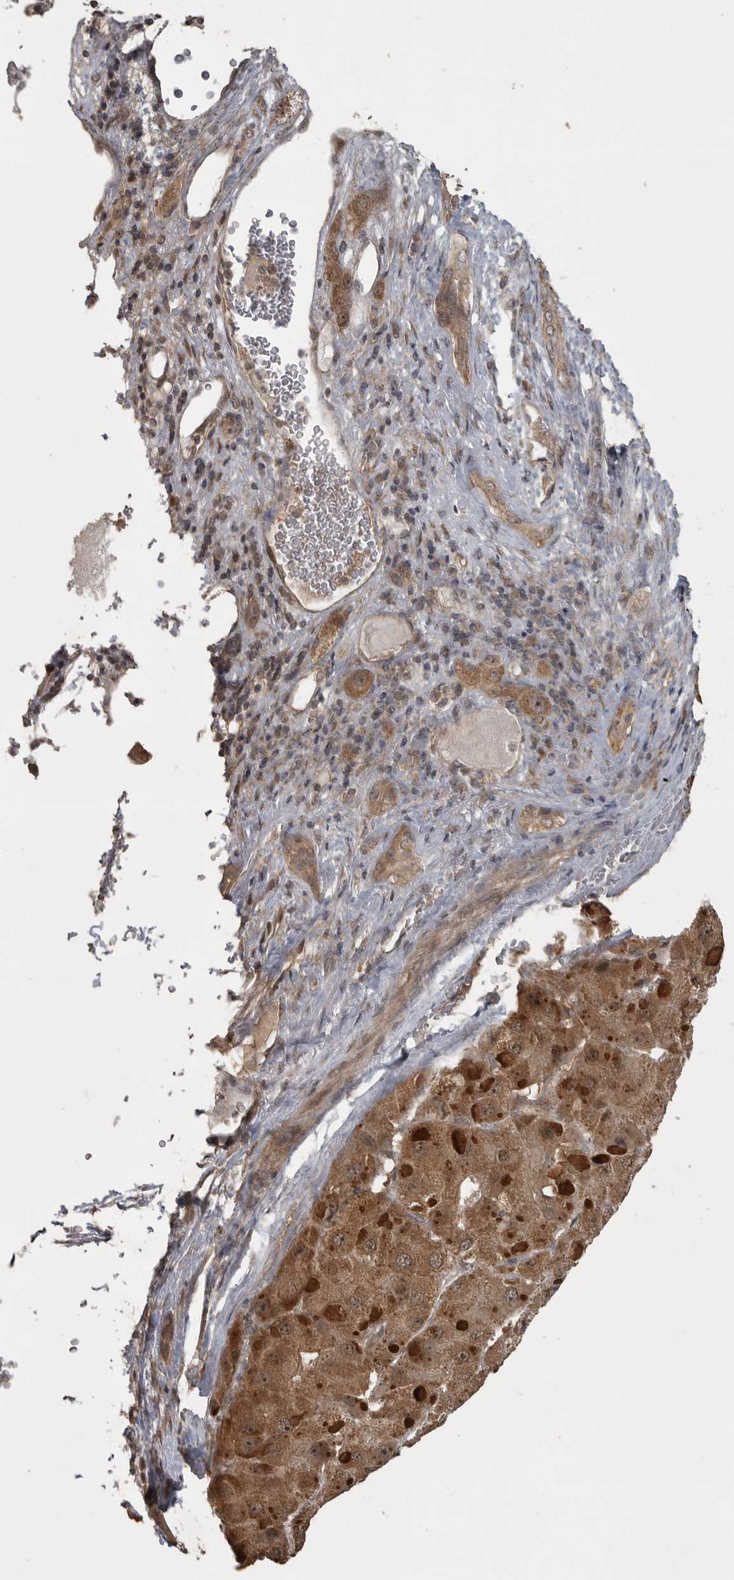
{"staining": {"intensity": "moderate", "quantity": ">75%", "location": "cytoplasmic/membranous"}, "tissue": "liver cancer", "cell_type": "Tumor cells", "image_type": "cancer", "snomed": [{"axis": "morphology", "description": "Carcinoma, Hepatocellular, NOS"}, {"axis": "topography", "description": "Liver"}], "caption": "Approximately >75% of tumor cells in human liver hepatocellular carcinoma reveal moderate cytoplasmic/membranous protein staining as visualized by brown immunohistochemical staining.", "gene": "LLGL1", "patient": {"sex": "female", "age": 73}}